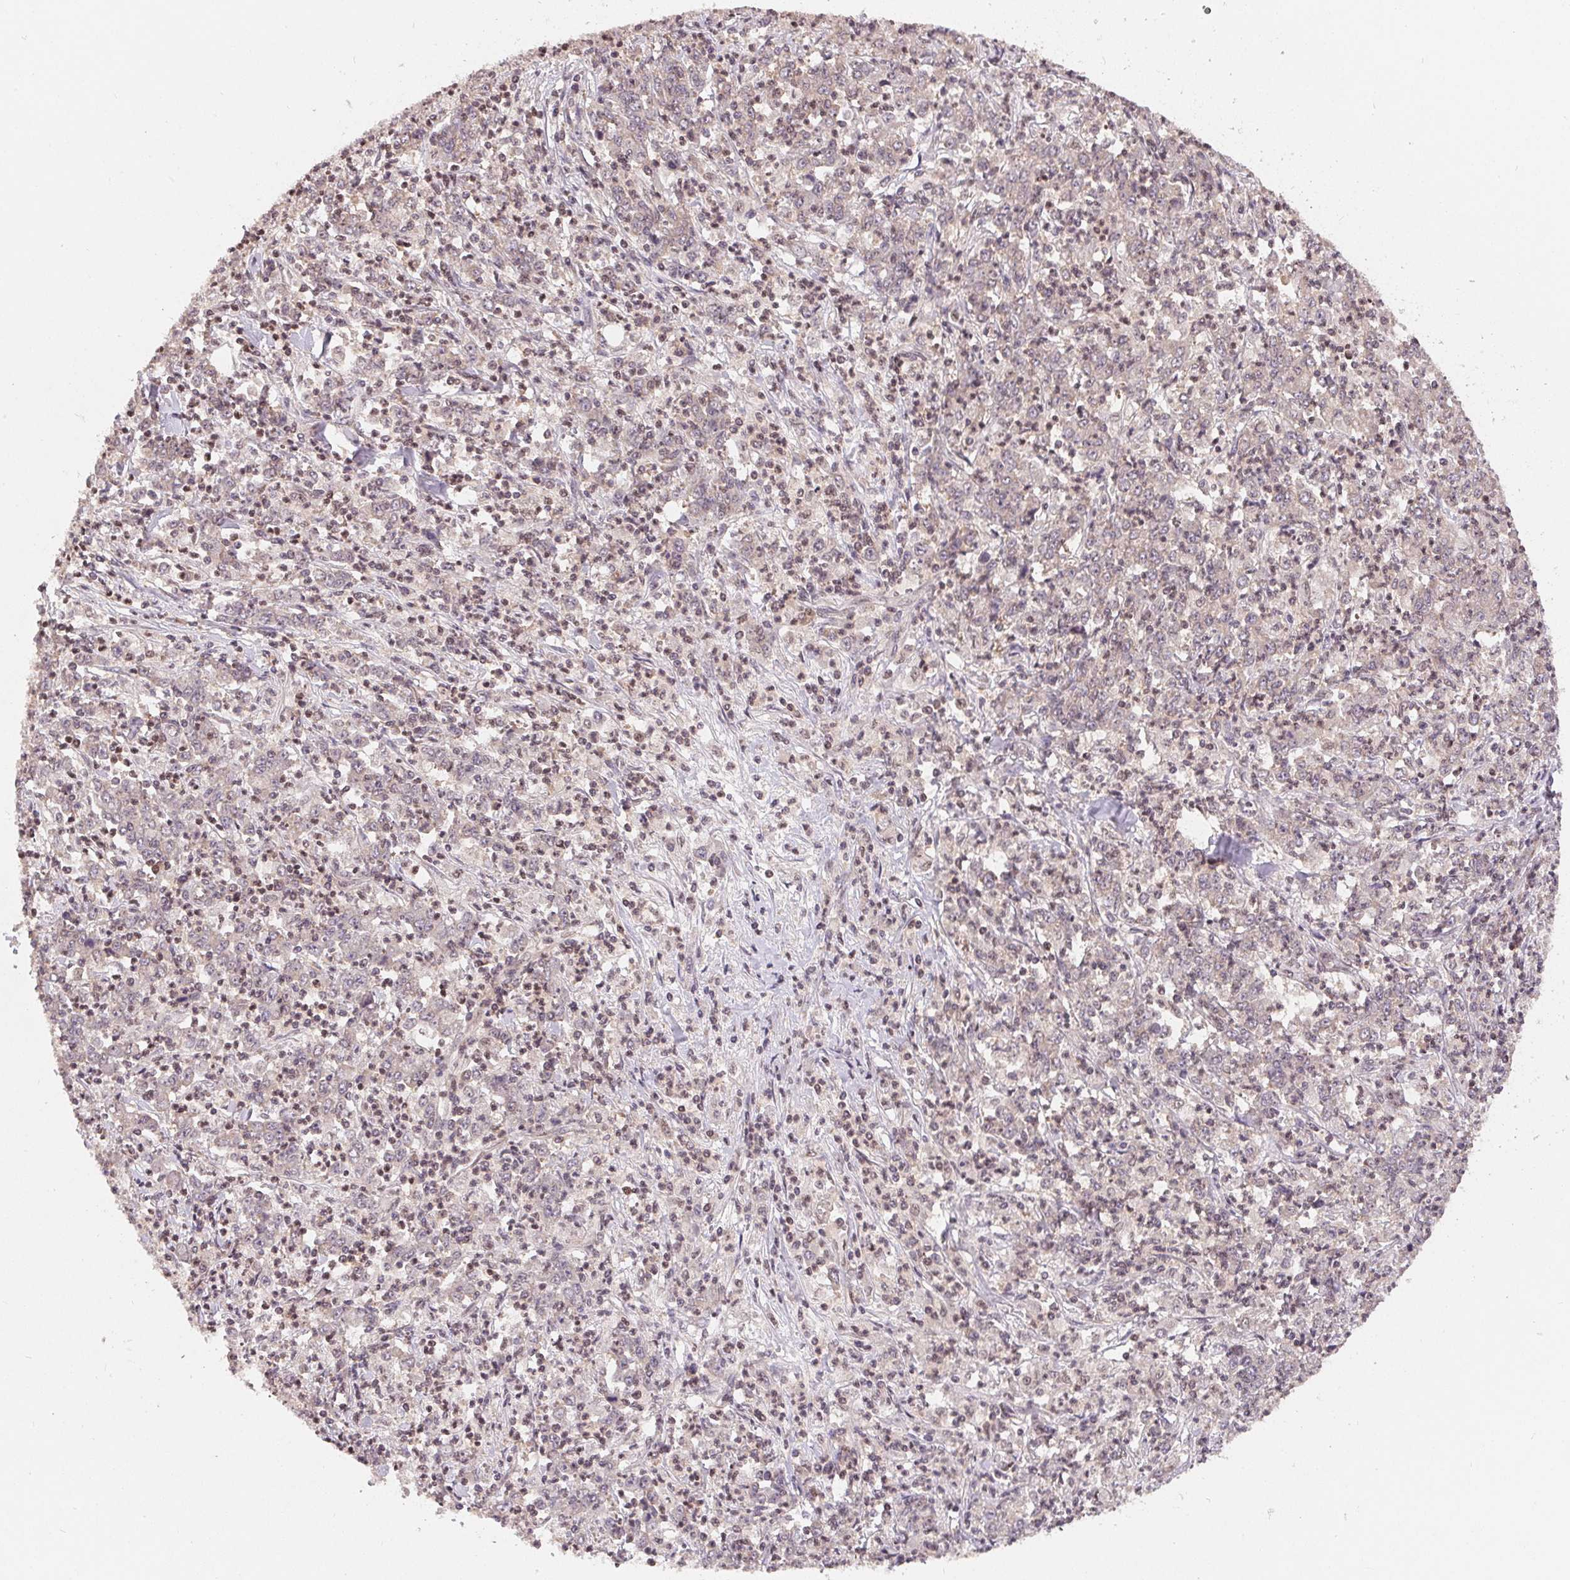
{"staining": {"intensity": "negative", "quantity": "none", "location": "none"}, "tissue": "stomach cancer", "cell_type": "Tumor cells", "image_type": "cancer", "snomed": [{"axis": "morphology", "description": "Adenocarcinoma, NOS"}, {"axis": "topography", "description": "Stomach, lower"}], "caption": "IHC of human adenocarcinoma (stomach) shows no expression in tumor cells. The staining is performed using DAB (3,3'-diaminobenzidine) brown chromogen with nuclei counter-stained in using hematoxylin.", "gene": "HMGN3", "patient": {"sex": "female", "age": 71}}